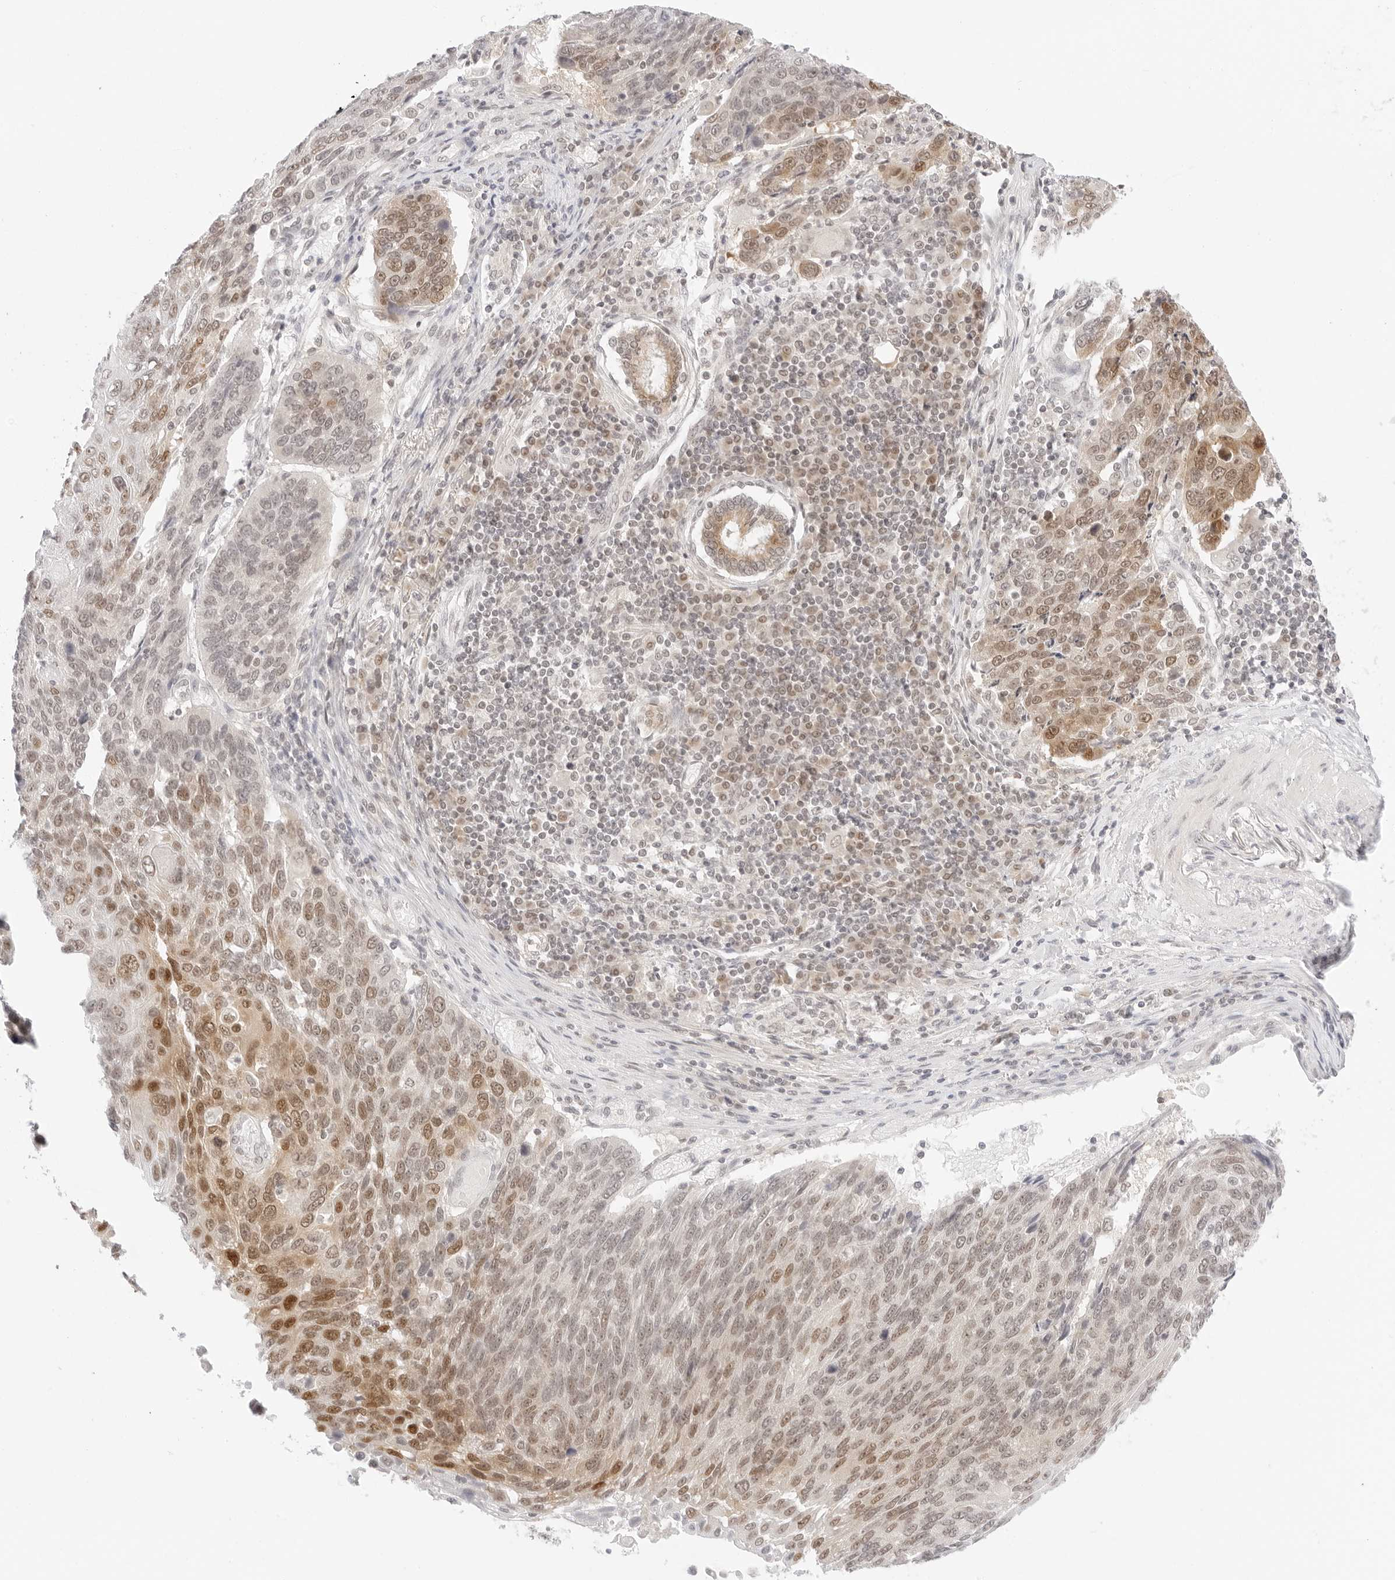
{"staining": {"intensity": "moderate", "quantity": "25%-75%", "location": "cytoplasmic/membranous,nuclear"}, "tissue": "lung cancer", "cell_type": "Tumor cells", "image_type": "cancer", "snomed": [{"axis": "morphology", "description": "Squamous cell carcinoma, NOS"}, {"axis": "topography", "description": "Lung"}], "caption": "This is a micrograph of immunohistochemistry (IHC) staining of squamous cell carcinoma (lung), which shows moderate expression in the cytoplasmic/membranous and nuclear of tumor cells.", "gene": "POLR3C", "patient": {"sex": "male", "age": 66}}